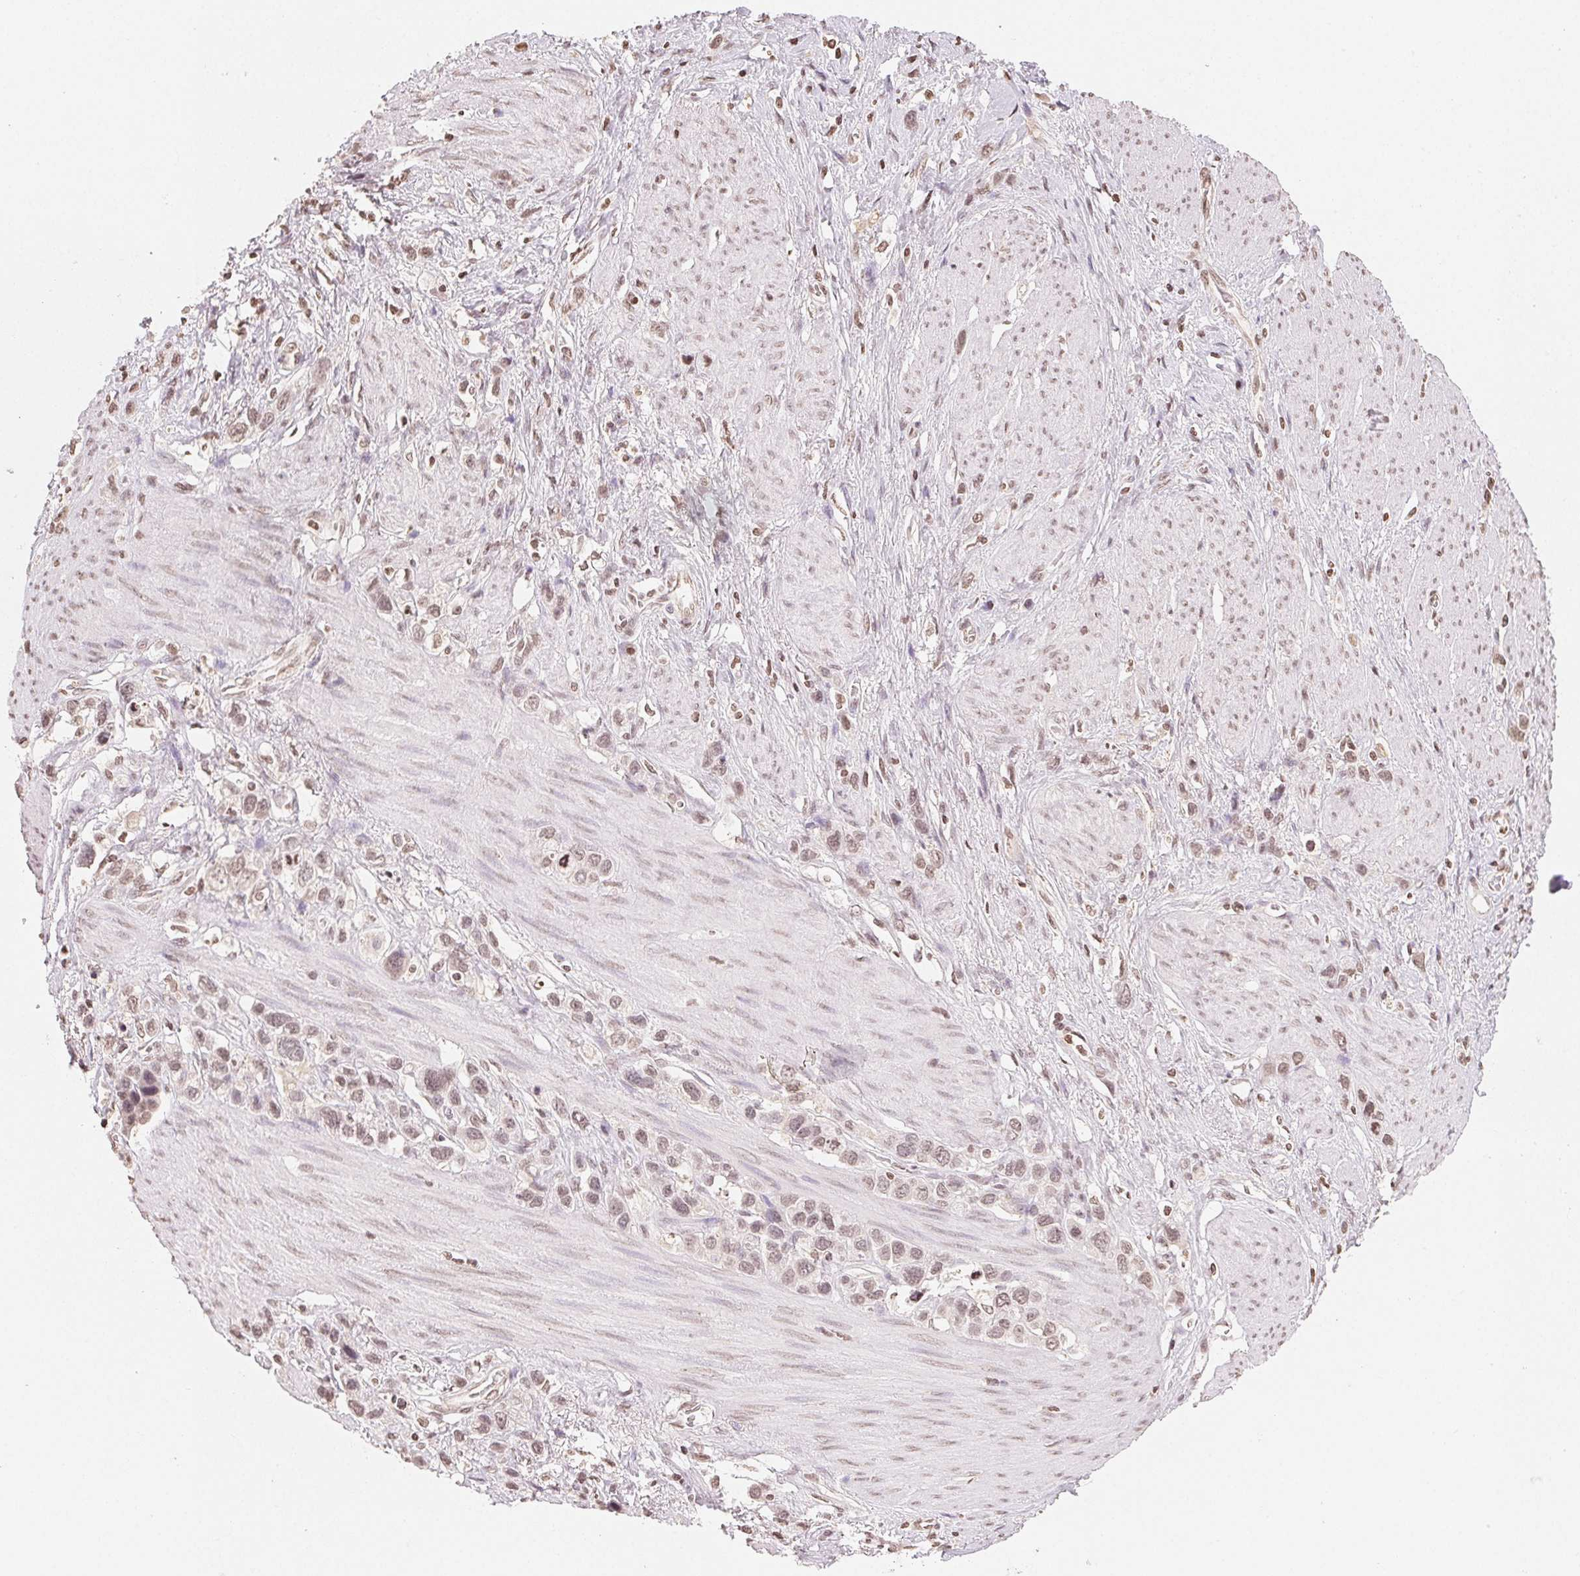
{"staining": {"intensity": "weak", "quantity": ">75%", "location": "nuclear"}, "tissue": "stomach cancer", "cell_type": "Tumor cells", "image_type": "cancer", "snomed": [{"axis": "morphology", "description": "Adenocarcinoma, NOS"}, {"axis": "topography", "description": "Stomach"}], "caption": "Tumor cells show weak nuclear expression in approximately >75% of cells in stomach adenocarcinoma.", "gene": "TBP", "patient": {"sex": "female", "age": 65}}